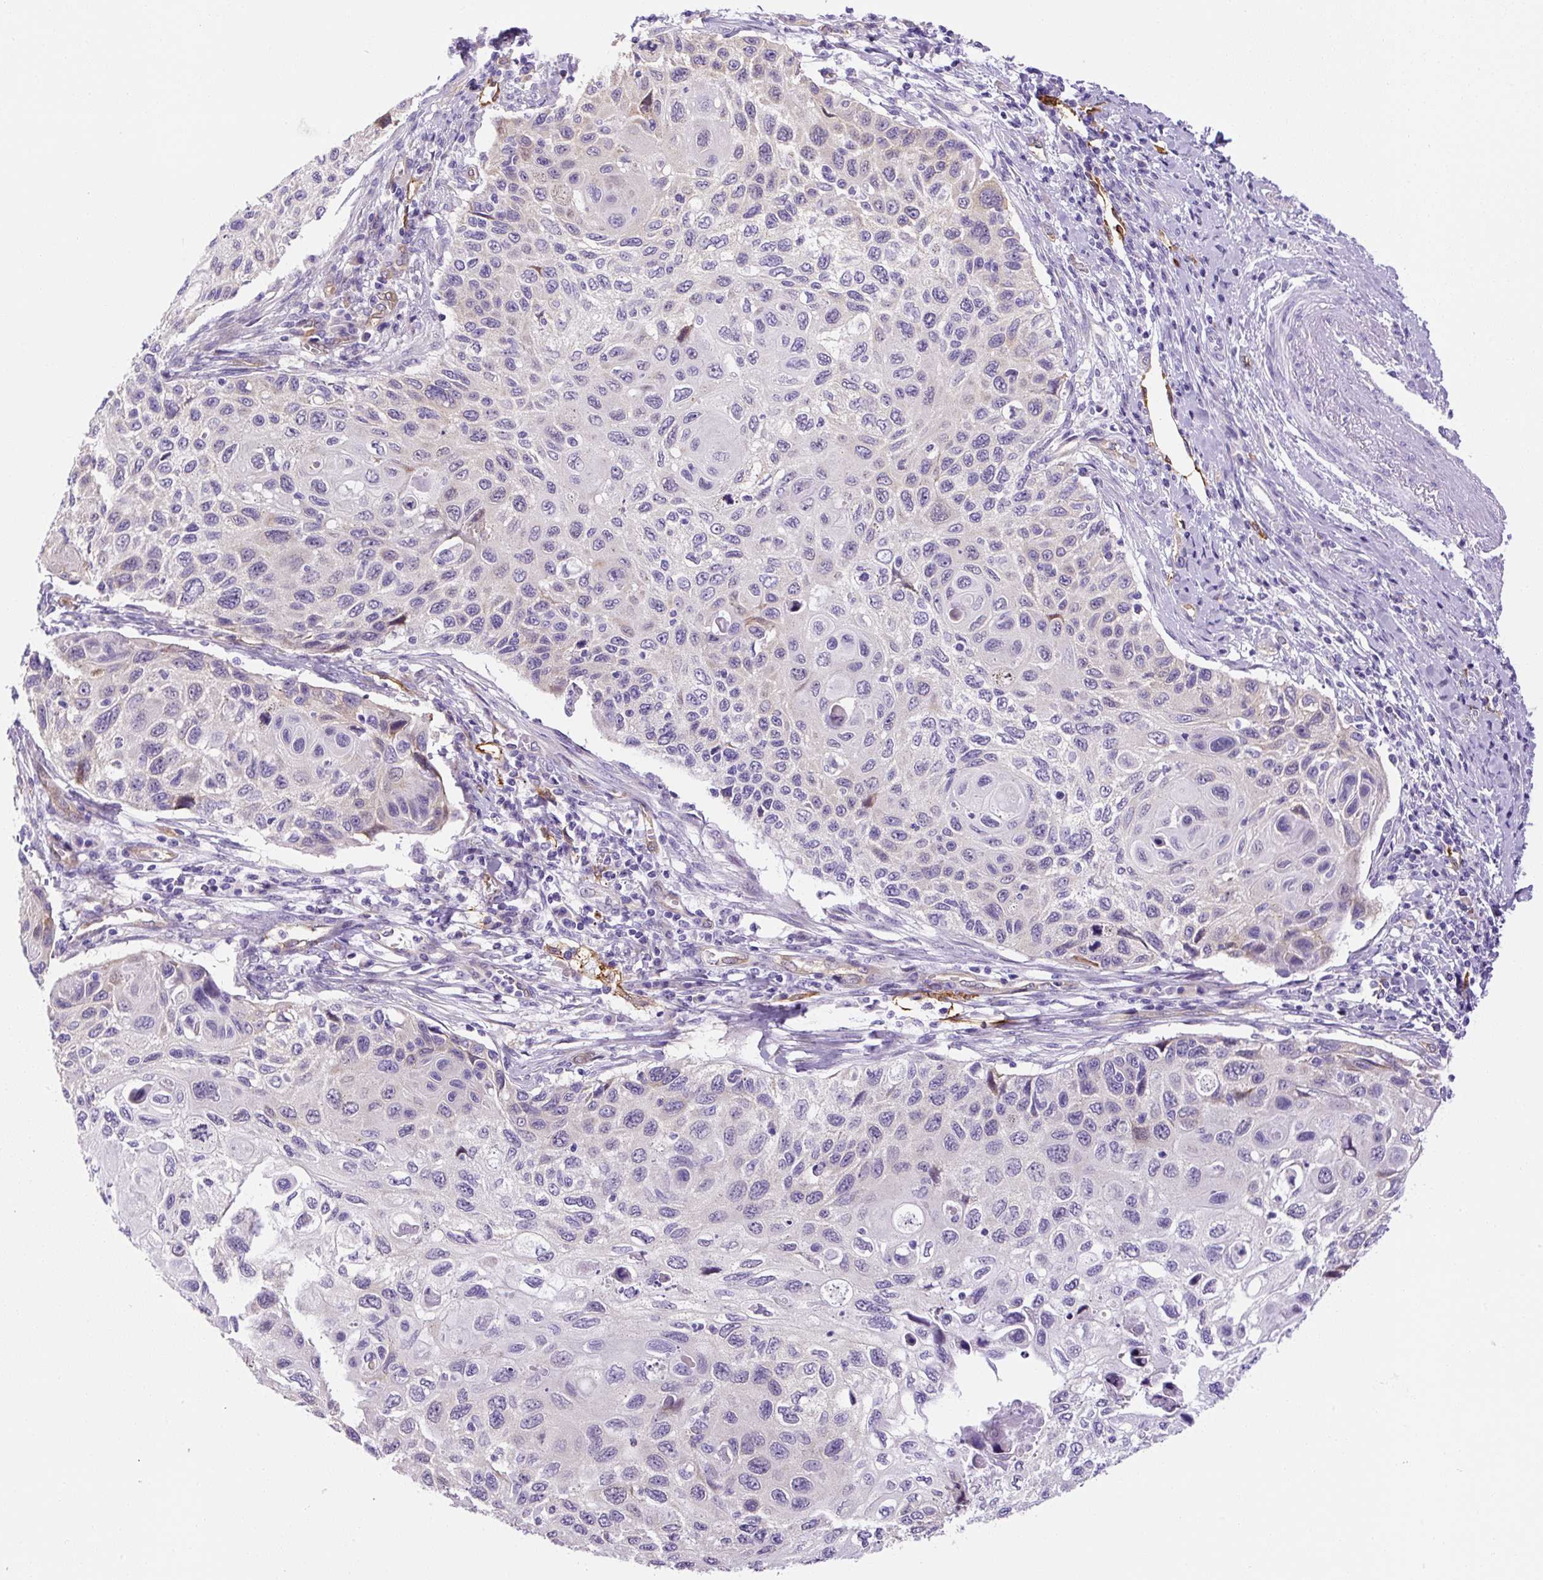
{"staining": {"intensity": "negative", "quantity": "none", "location": "none"}, "tissue": "cervical cancer", "cell_type": "Tumor cells", "image_type": "cancer", "snomed": [{"axis": "morphology", "description": "Squamous cell carcinoma, NOS"}, {"axis": "topography", "description": "Cervix"}], "caption": "High power microscopy micrograph of an immunohistochemistry (IHC) histopathology image of cervical cancer, revealing no significant staining in tumor cells.", "gene": "ASB4", "patient": {"sex": "female", "age": 70}}